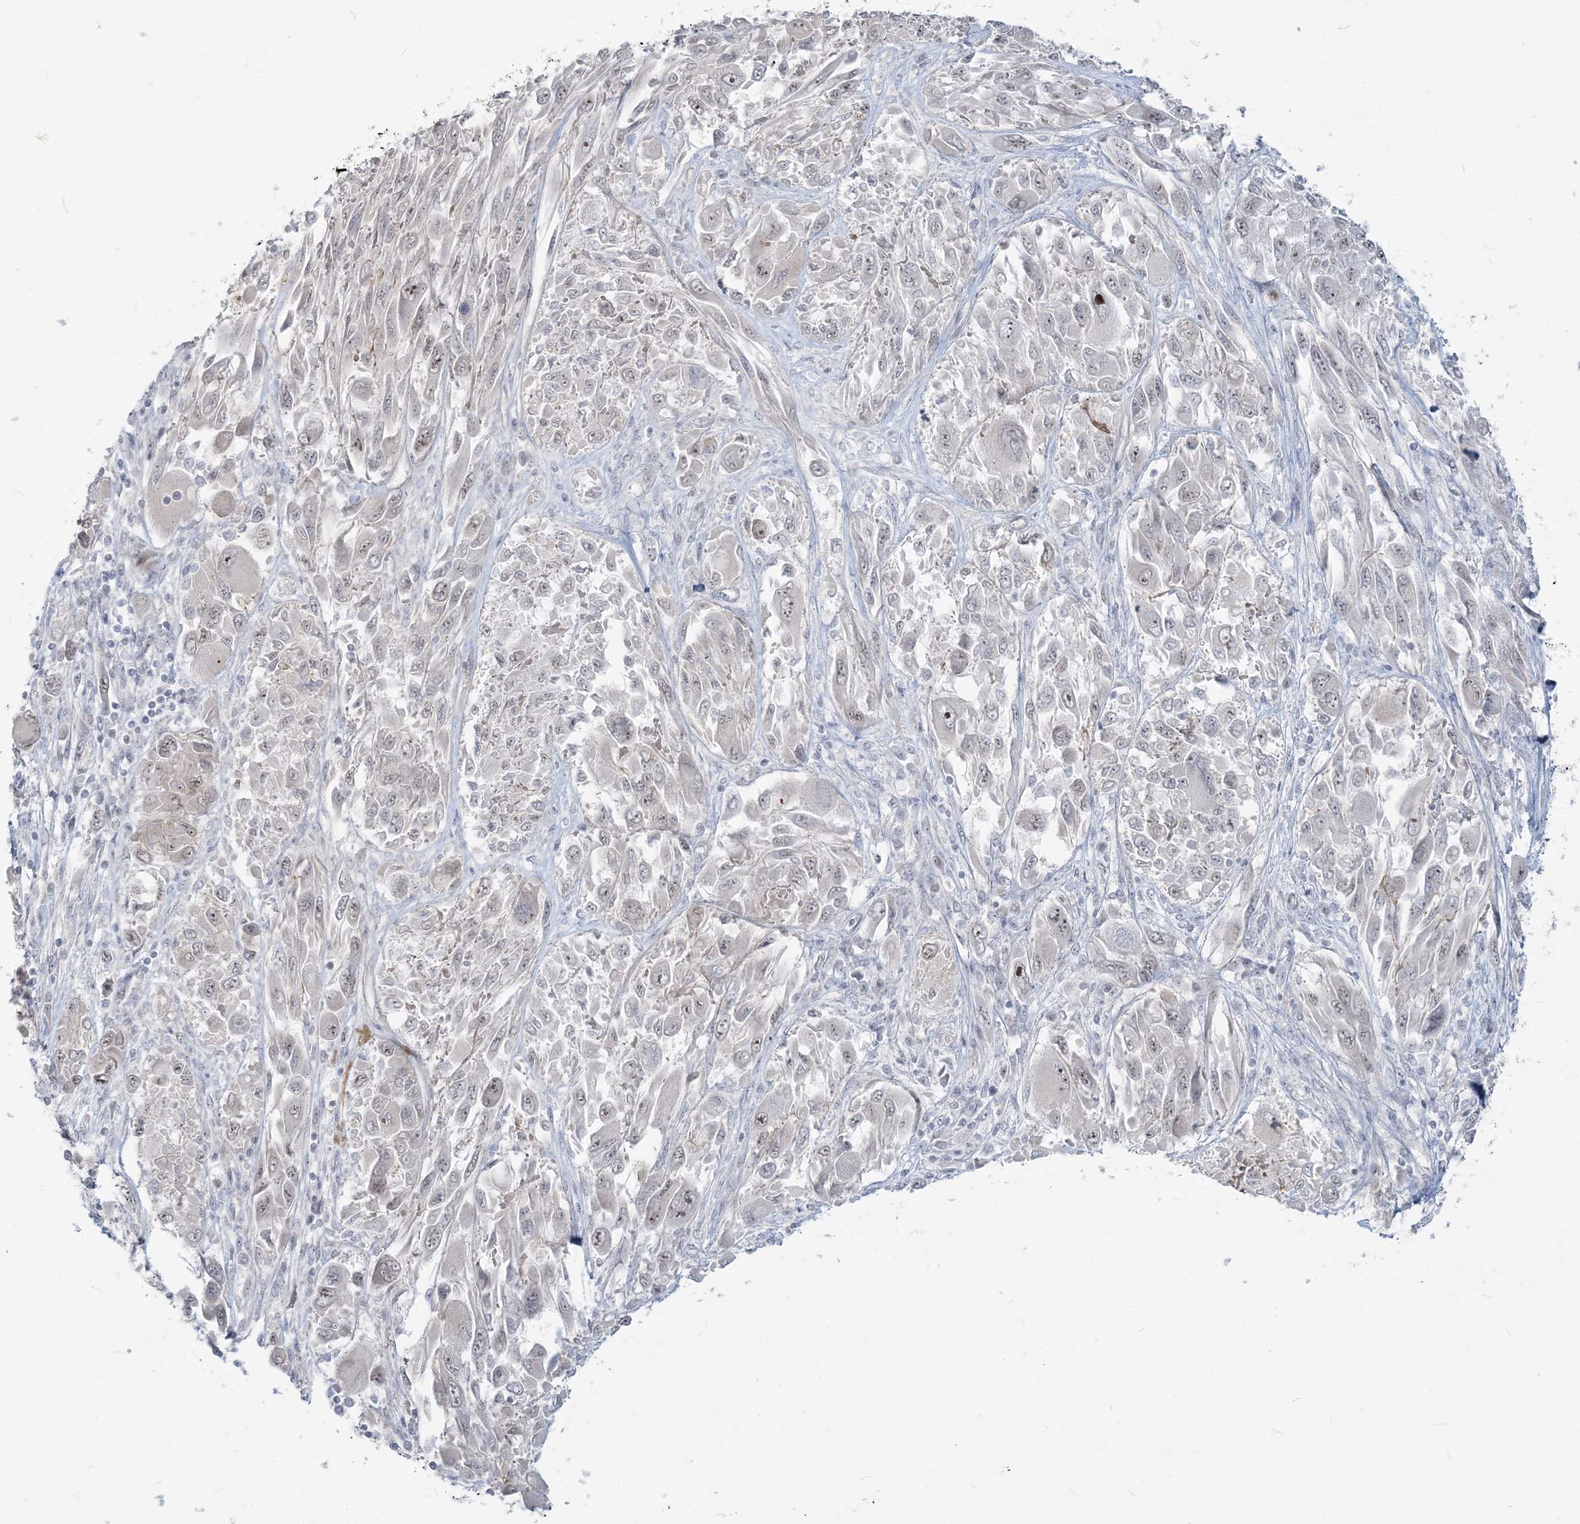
{"staining": {"intensity": "weak", "quantity": "<25%", "location": "nuclear"}, "tissue": "melanoma", "cell_type": "Tumor cells", "image_type": "cancer", "snomed": [{"axis": "morphology", "description": "Malignant melanoma, NOS"}, {"axis": "topography", "description": "Skin"}], "caption": "Melanoma was stained to show a protein in brown. There is no significant positivity in tumor cells.", "gene": "SDAD1", "patient": {"sex": "female", "age": 91}}